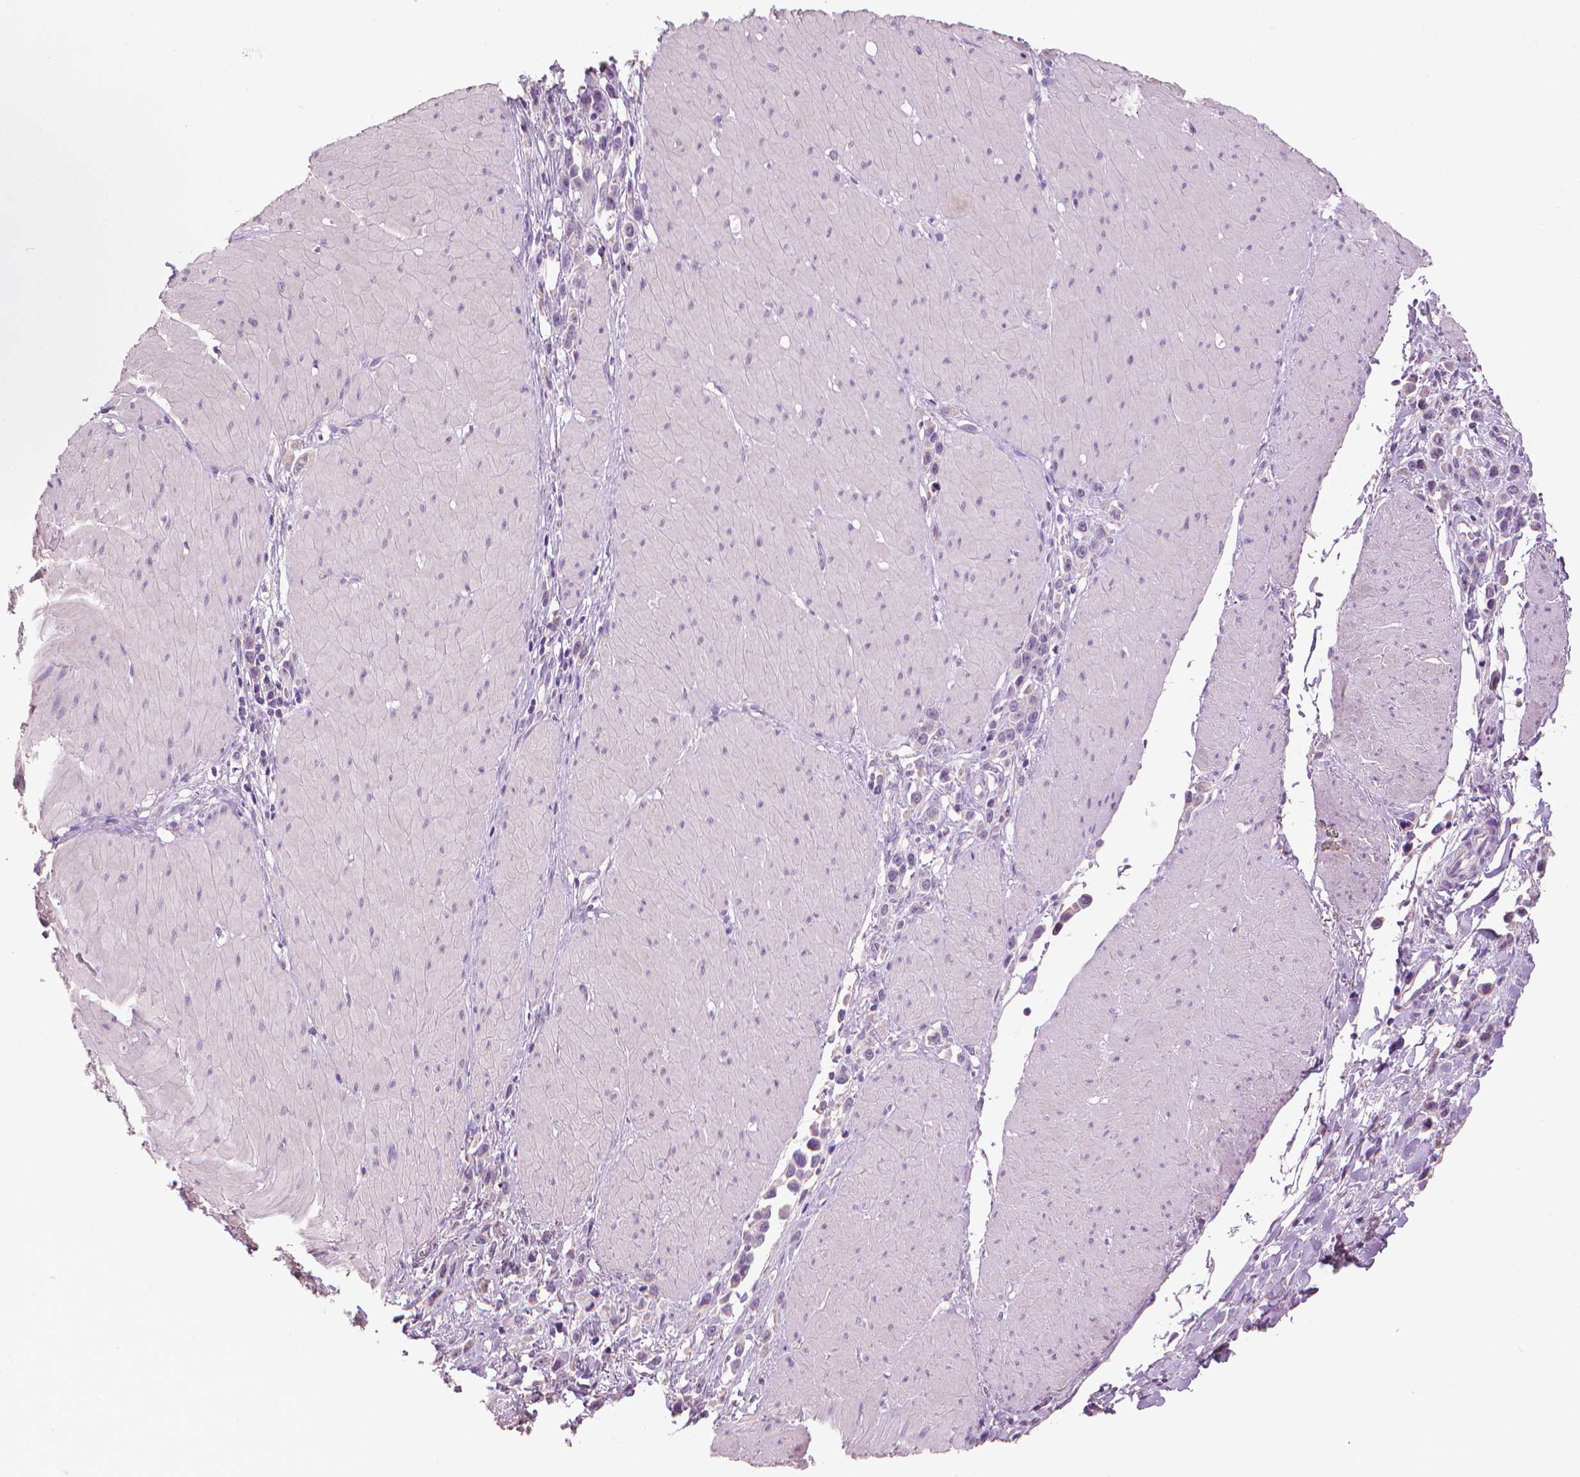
{"staining": {"intensity": "negative", "quantity": "none", "location": "none"}, "tissue": "stomach cancer", "cell_type": "Tumor cells", "image_type": "cancer", "snomed": [{"axis": "morphology", "description": "Adenocarcinoma, NOS"}, {"axis": "topography", "description": "Stomach"}], "caption": "The histopathology image demonstrates no significant staining in tumor cells of stomach adenocarcinoma. The staining is performed using DAB brown chromogen with nuclei counter-stained in using hematoxylin.", "gene": "MLANA", "patient": {"sex": "male", "age": 47}}